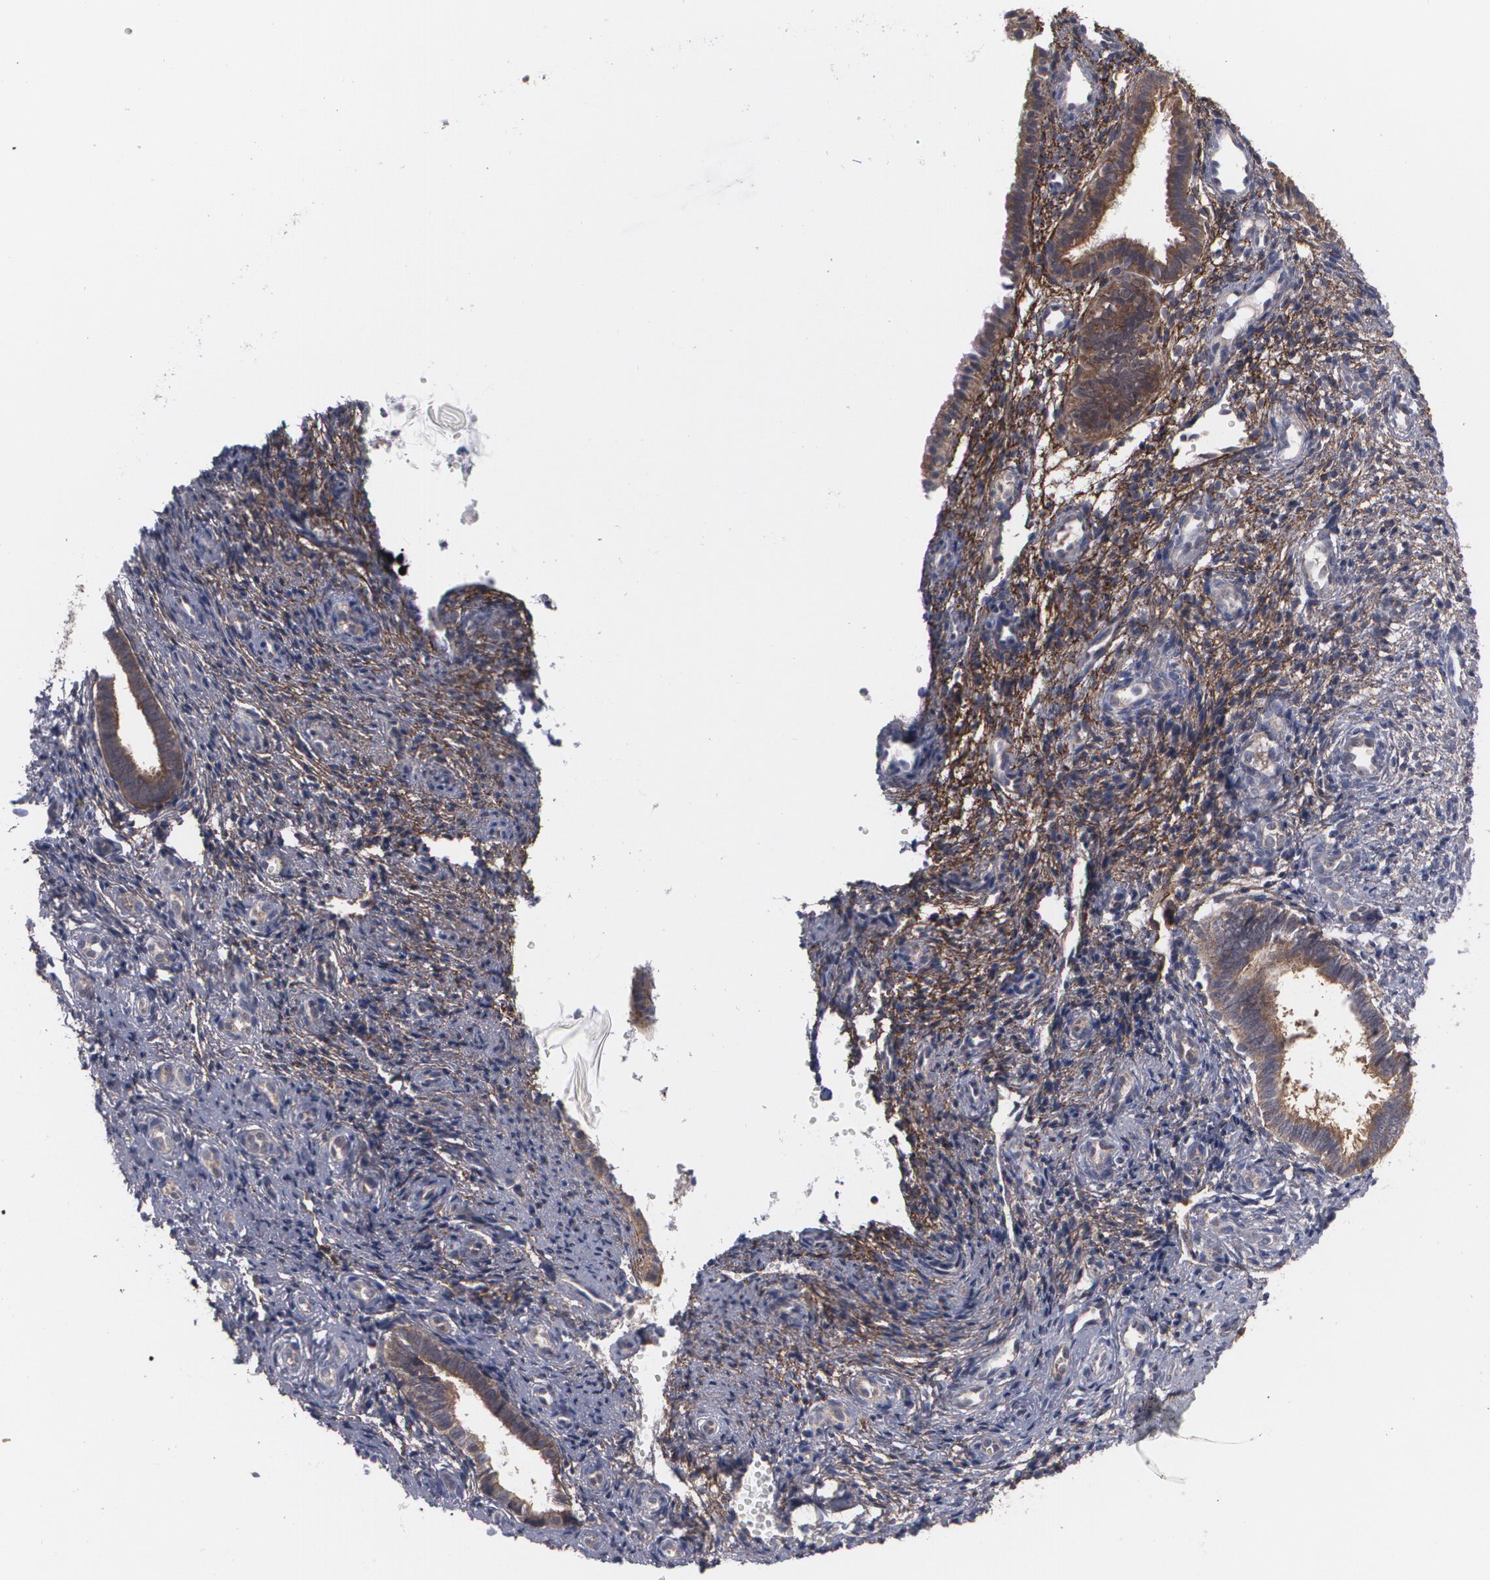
{"staining": {"intensity": "weak", "quantity": "25%-75%", "location": "cytoplasmic/membranous"}, "tissue": "endometrium", "cell_type": "Cells in endometrial stroma", "image_type": "normal", "snomed": [{"axis": "morphology", "description": "Normal tissue, NOS"}, {"axis": "topography", "description": "Endometrium"}], "caption": "DAB (3,3'-diaminobenzidine) immunohistochemical staining of unremarkable human endometrium exhibits weak cytoplasmic/membranous protein expression in about 25%-75% of cells in endometrial stroma.", "gene": "BMP6", "patient": {"sex": "female", "age": 27}}